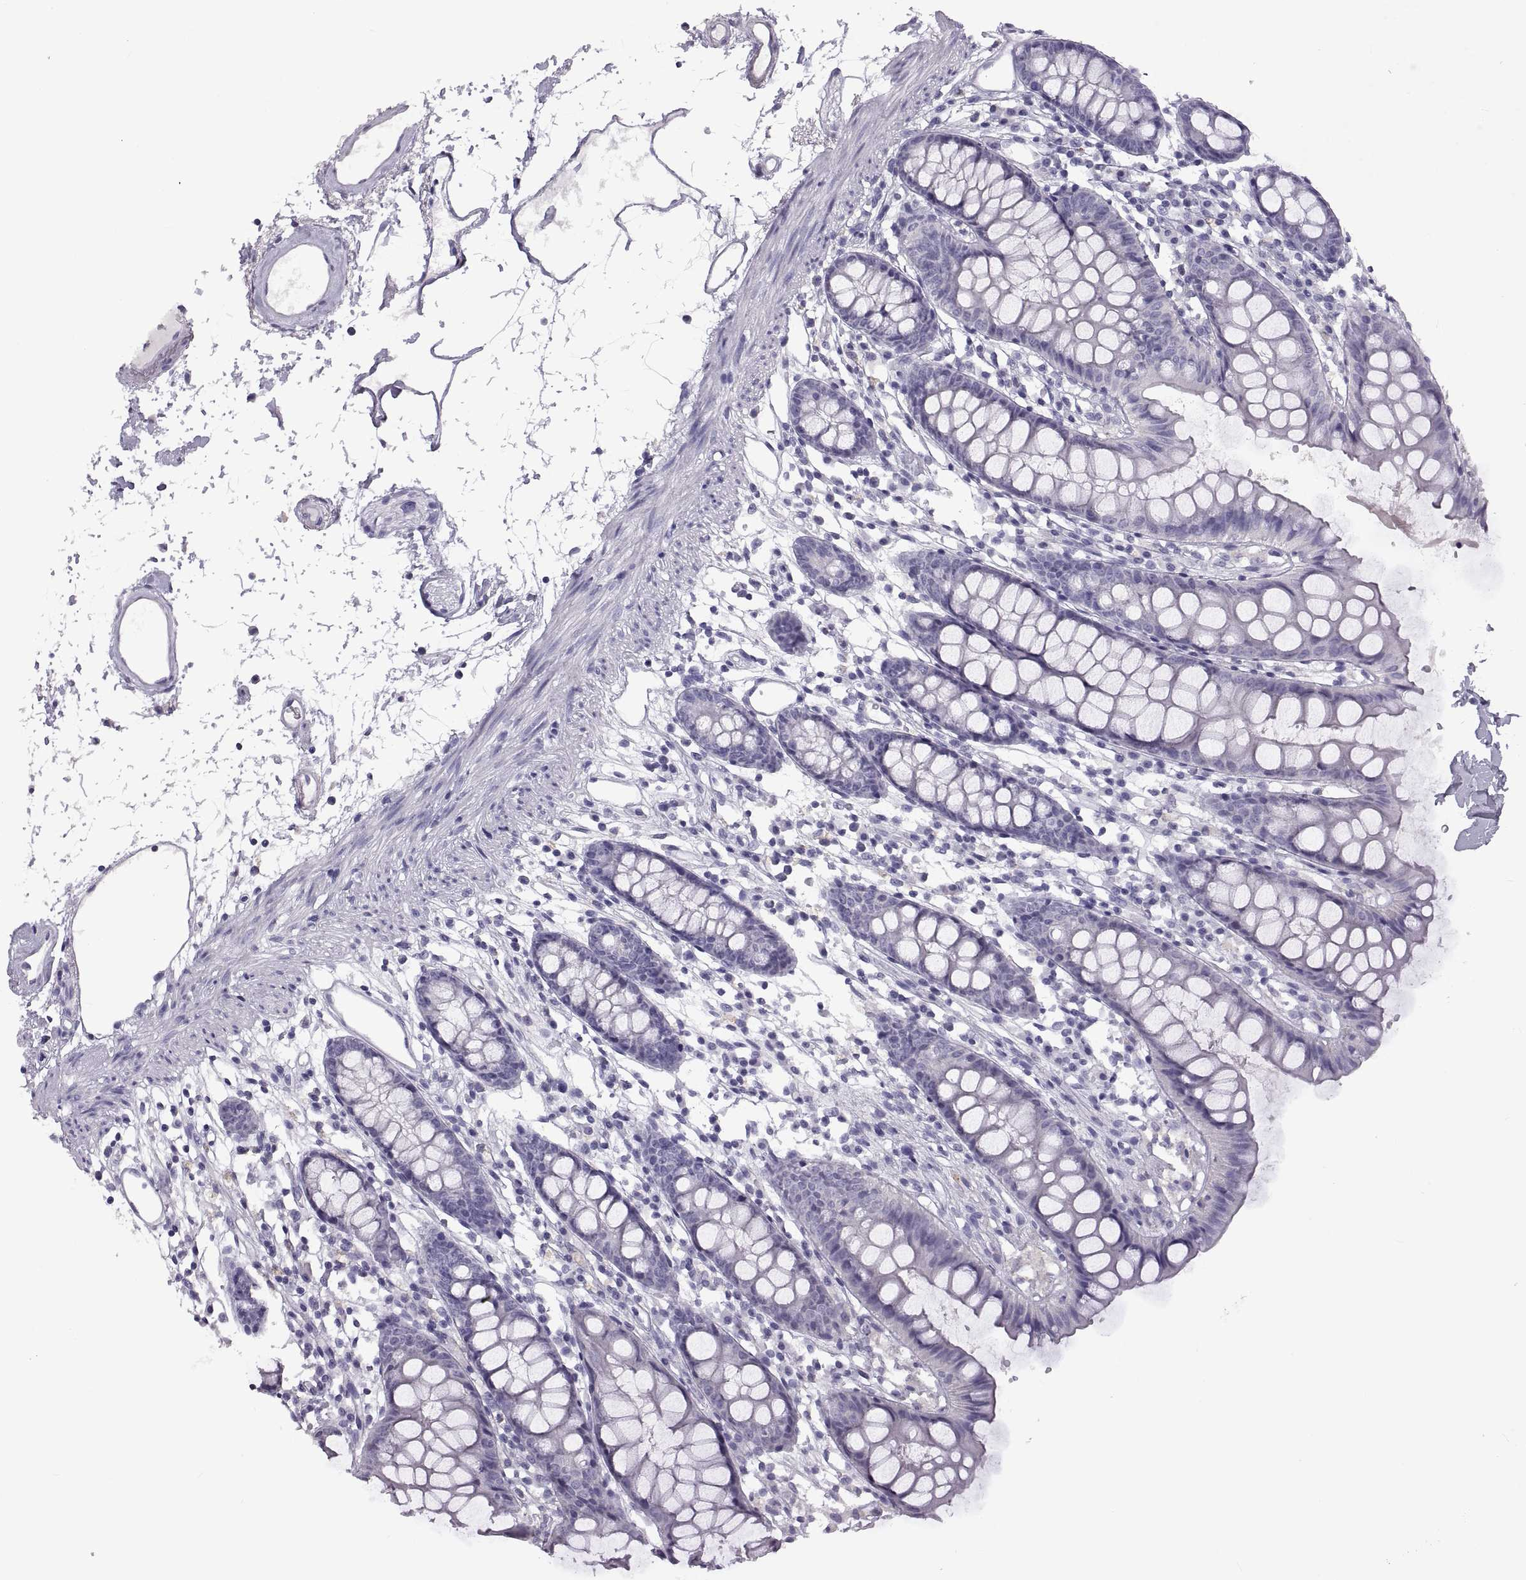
{"staining": {"intensity": "negative", "quantity": "none", "location": "none"}, "tissue": "colon", "cell_type": "Endothelial cells", "image_type": "normal", "snomed": [{"axis": "morphology", "description": "Normal tissue, NOS"}, {"axis": "topography", "description": "Colon"}], "caption": "Immunohistochemical staining of unremarkable colon shows no significant expression in endothelial cells. (Brightfield microscopy of DAB (3,3'-diaminobenzidine) immunohistochemistry (IHC) at high magnification).", "gene": "RDM1", "patient": {"sex": "female", "age": 84}}